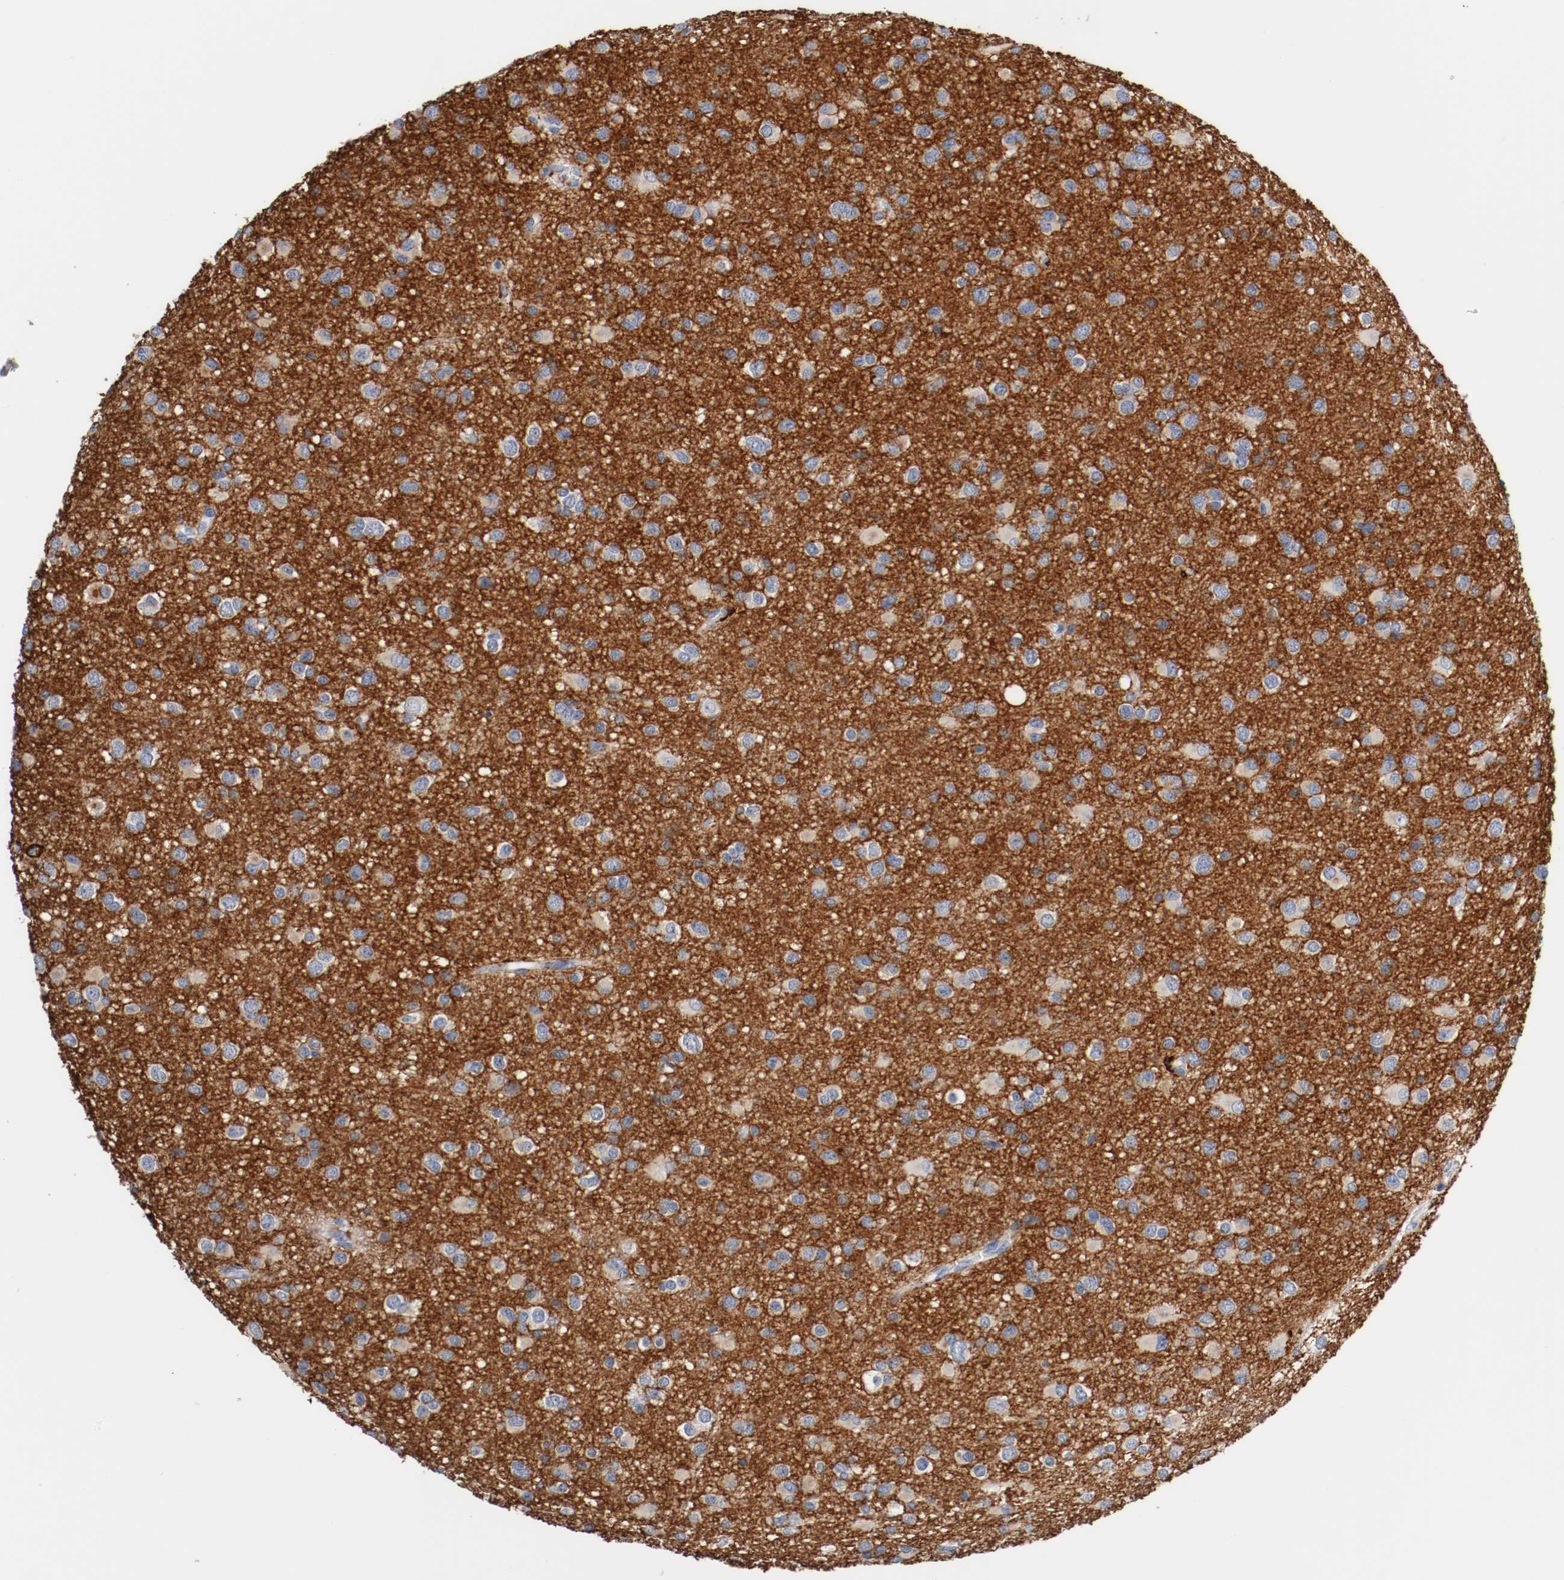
{"staining": {"intensity": "negative", "quantity": "none", "location": "none"}, "tissue": "glioma", "cell_type": "Tumor cells", "image_type": "cancer", "snomed": [{"axis": "morphology", "description": "Glioma, malignant, Low grade"}, {"axis": "topography", "description": "Brain"}], "caption": "A micrograph of glioma stained for a protein demonstrates no brown staining in tumor cells.", "gene": "TNC", "patient": {"sex": "male", "age": 42}}